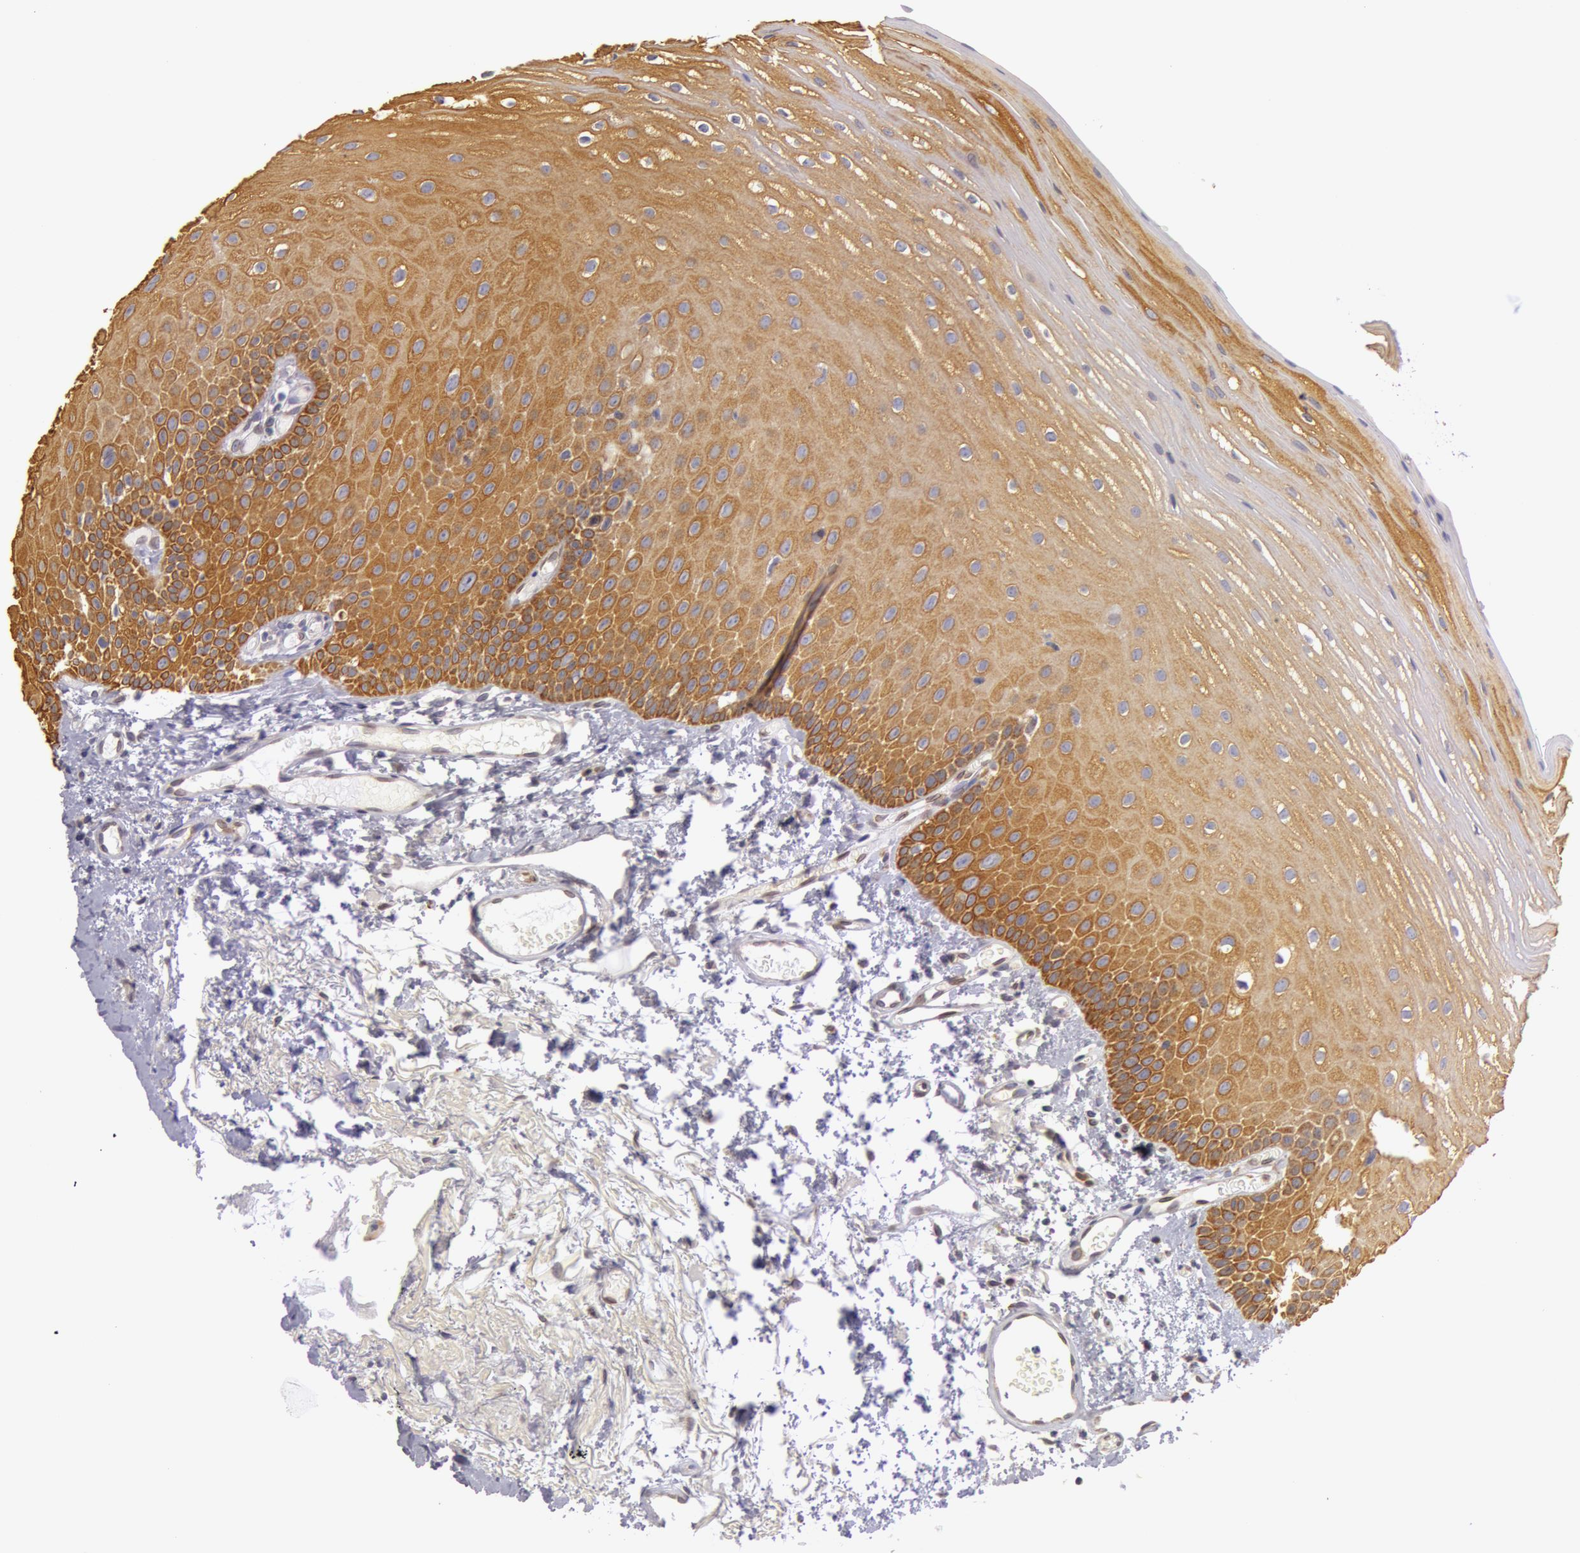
{"staining": {"intensity": "strong", "quantity": ">75%", "location": "cytoplasmic/membranous"}, "tissue": "oral mucosa", "cell_type": "Squamous epithelial cells", "image_type": "normal", "snomed": [{"axis": "morphology", "description": "Normal tissue, NOS"}, {"axis": "topography", "description": "Oral tissue"}], "caption": "IHC micrograph of unremarkable oral mucosa: oral mucosa stained using immunohistochemistry (IHC) shows high levels of strong protein expression localized specifically in the cytoplasmic/membranous of squamous epithelial cells, appearing as a cytoplasmic/membranous brown color.", "gene": "KRT18", "patient": {"sex": "male", "age": 52}}